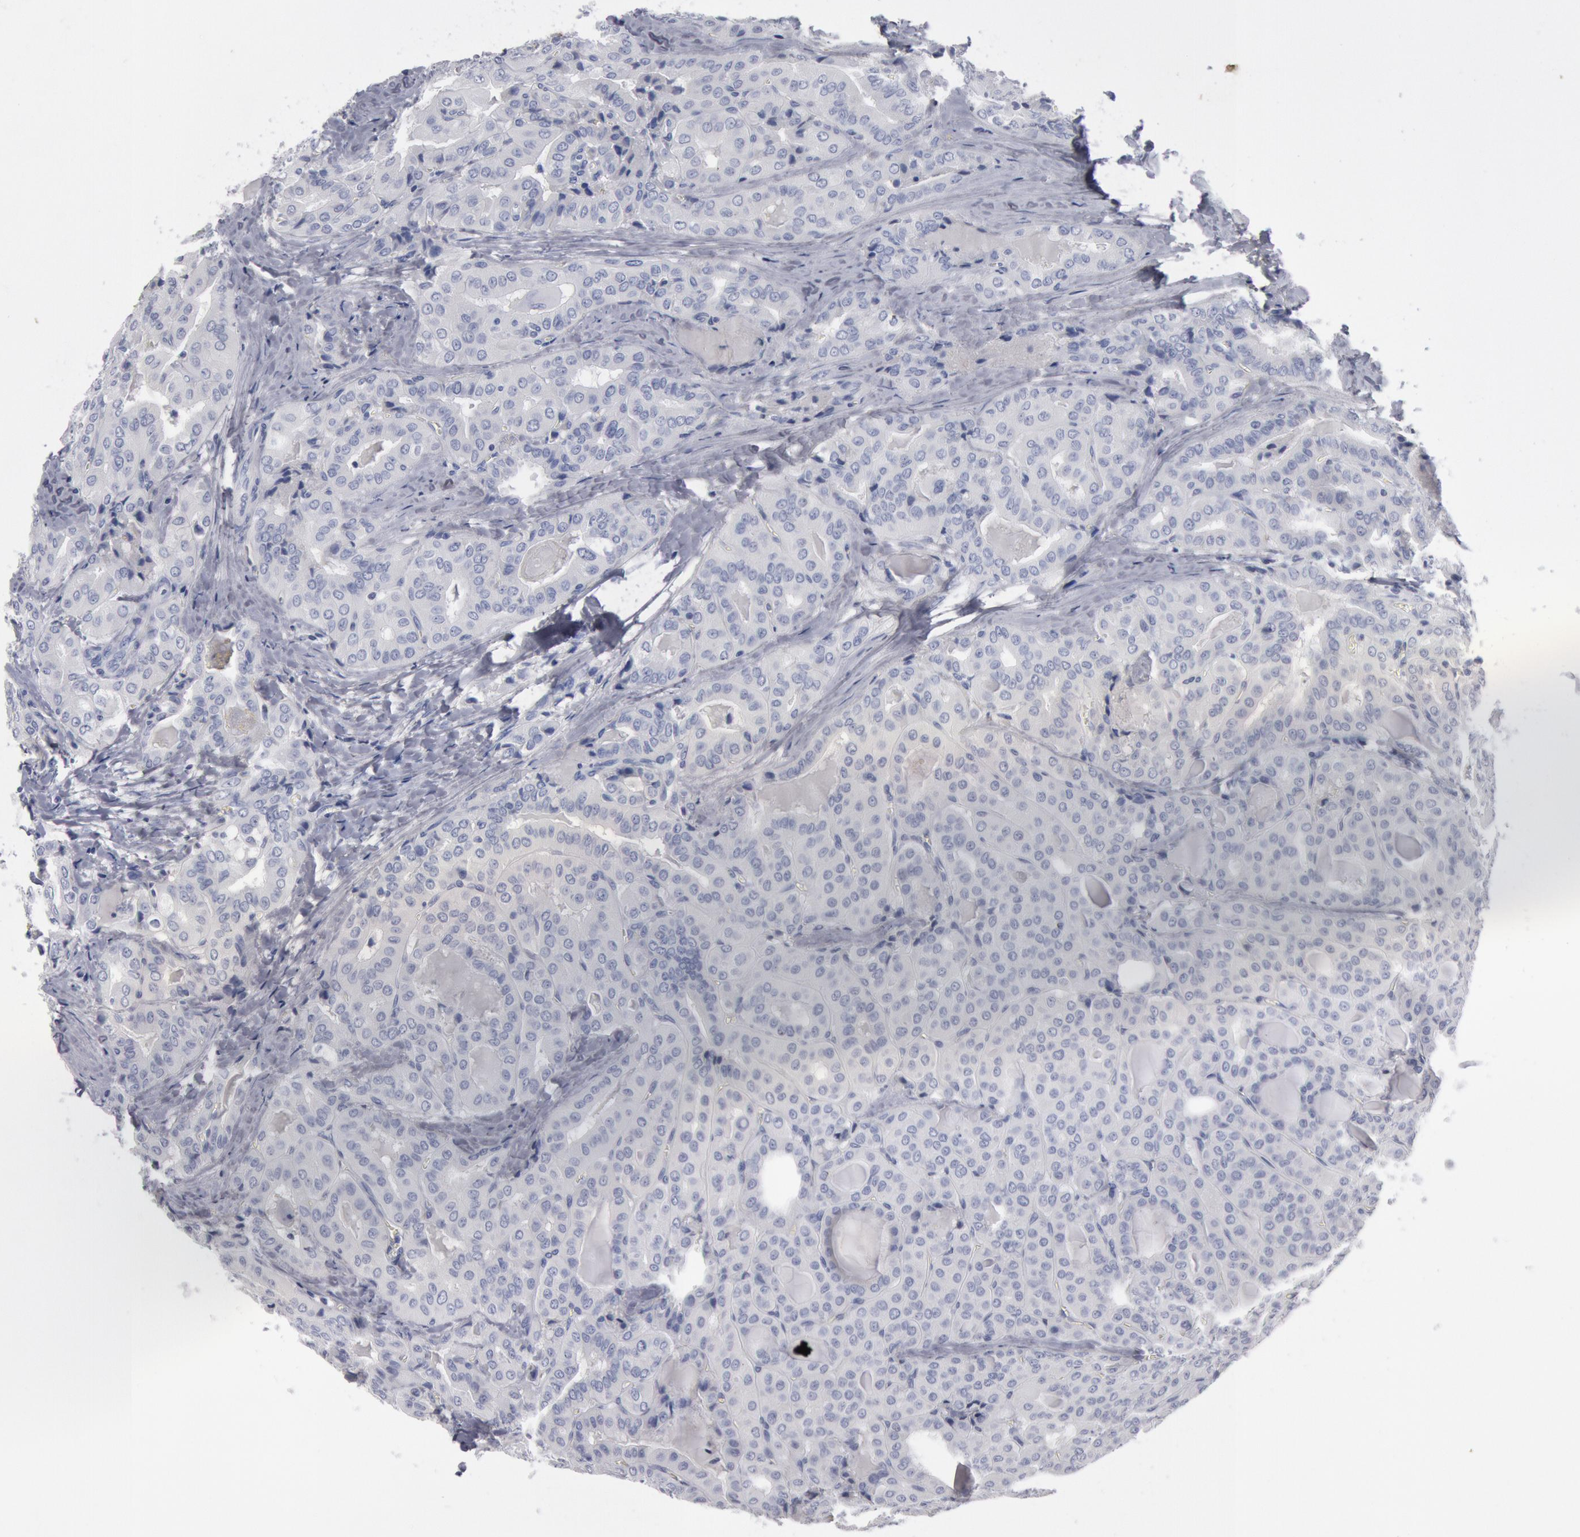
{"staining": {"intensity": "negative", "quantity": "none", "location": "none"}, "tissue": "thyroid cancer", "cell_type": "Tumor cells", "image_type": "cancer", "snomed": [{"axis": "morphology", "description": "Papillary adenocarcinoma, NOS"}, {"axis": "topography", "description": "Thyroid gland"}], "caption": "This is a micrograph of IHC staining of thyroid cancer, which shows no staining in tumor cells.", "gene": "FOXA2", "patient": {"sex": "female", "age": 71}}